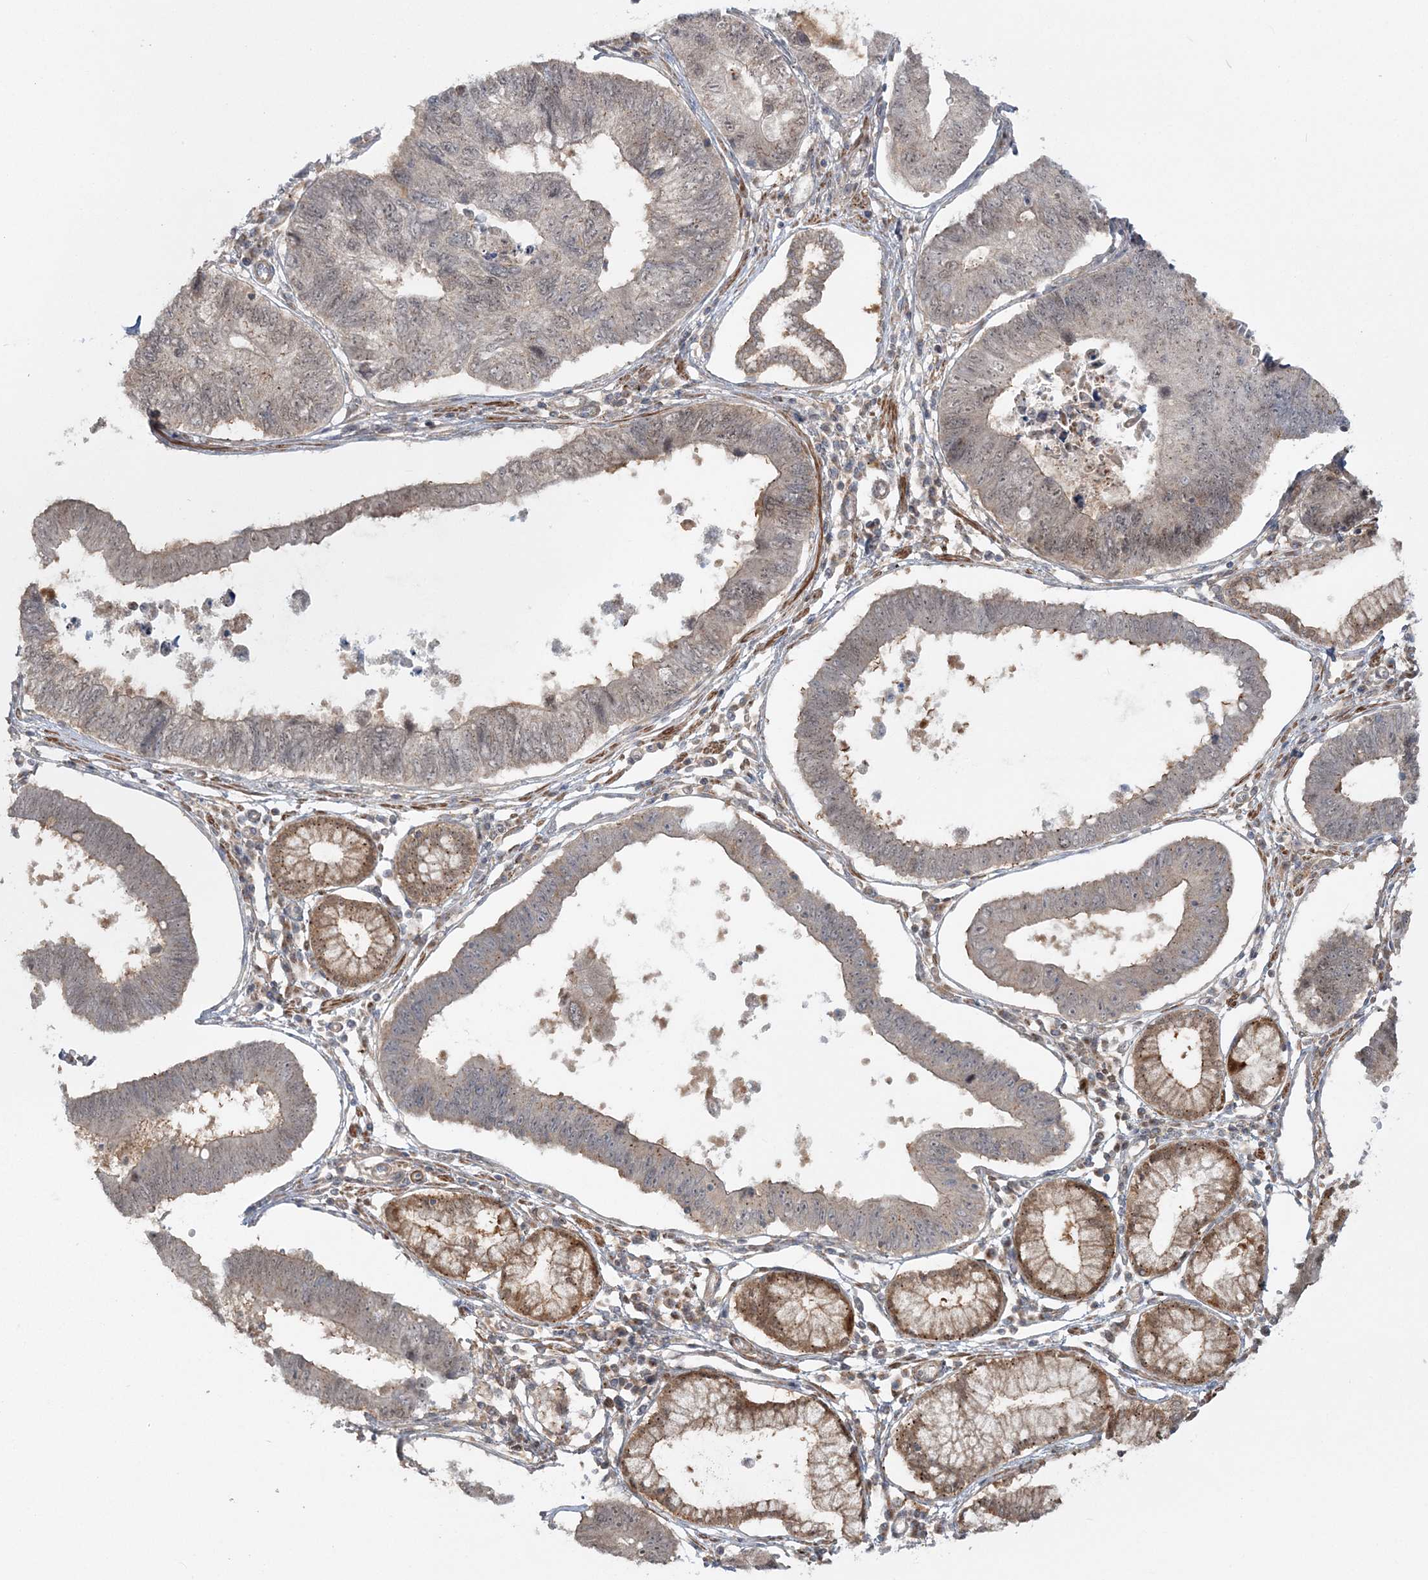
{"staining": {"intensity": "weak", "quantity": "<25%", "location": "nuclear"}, "tissue": "stomach cancer", "cell_type": "Tumor cells", "image_type": "cancer", "snomed": [{"axis": "morphology", "description": "Adenocarcinoma, NOS"}, {"axis": "topography", "description": "Stomach"}], "caption": "Human stomach cancer (adenocarcinoma) stained for a protein using immunohistochemistry reveals no expression in tumor cells.", "gene": "MOCS2", "patient": {"sex": "male", "age": 59}}